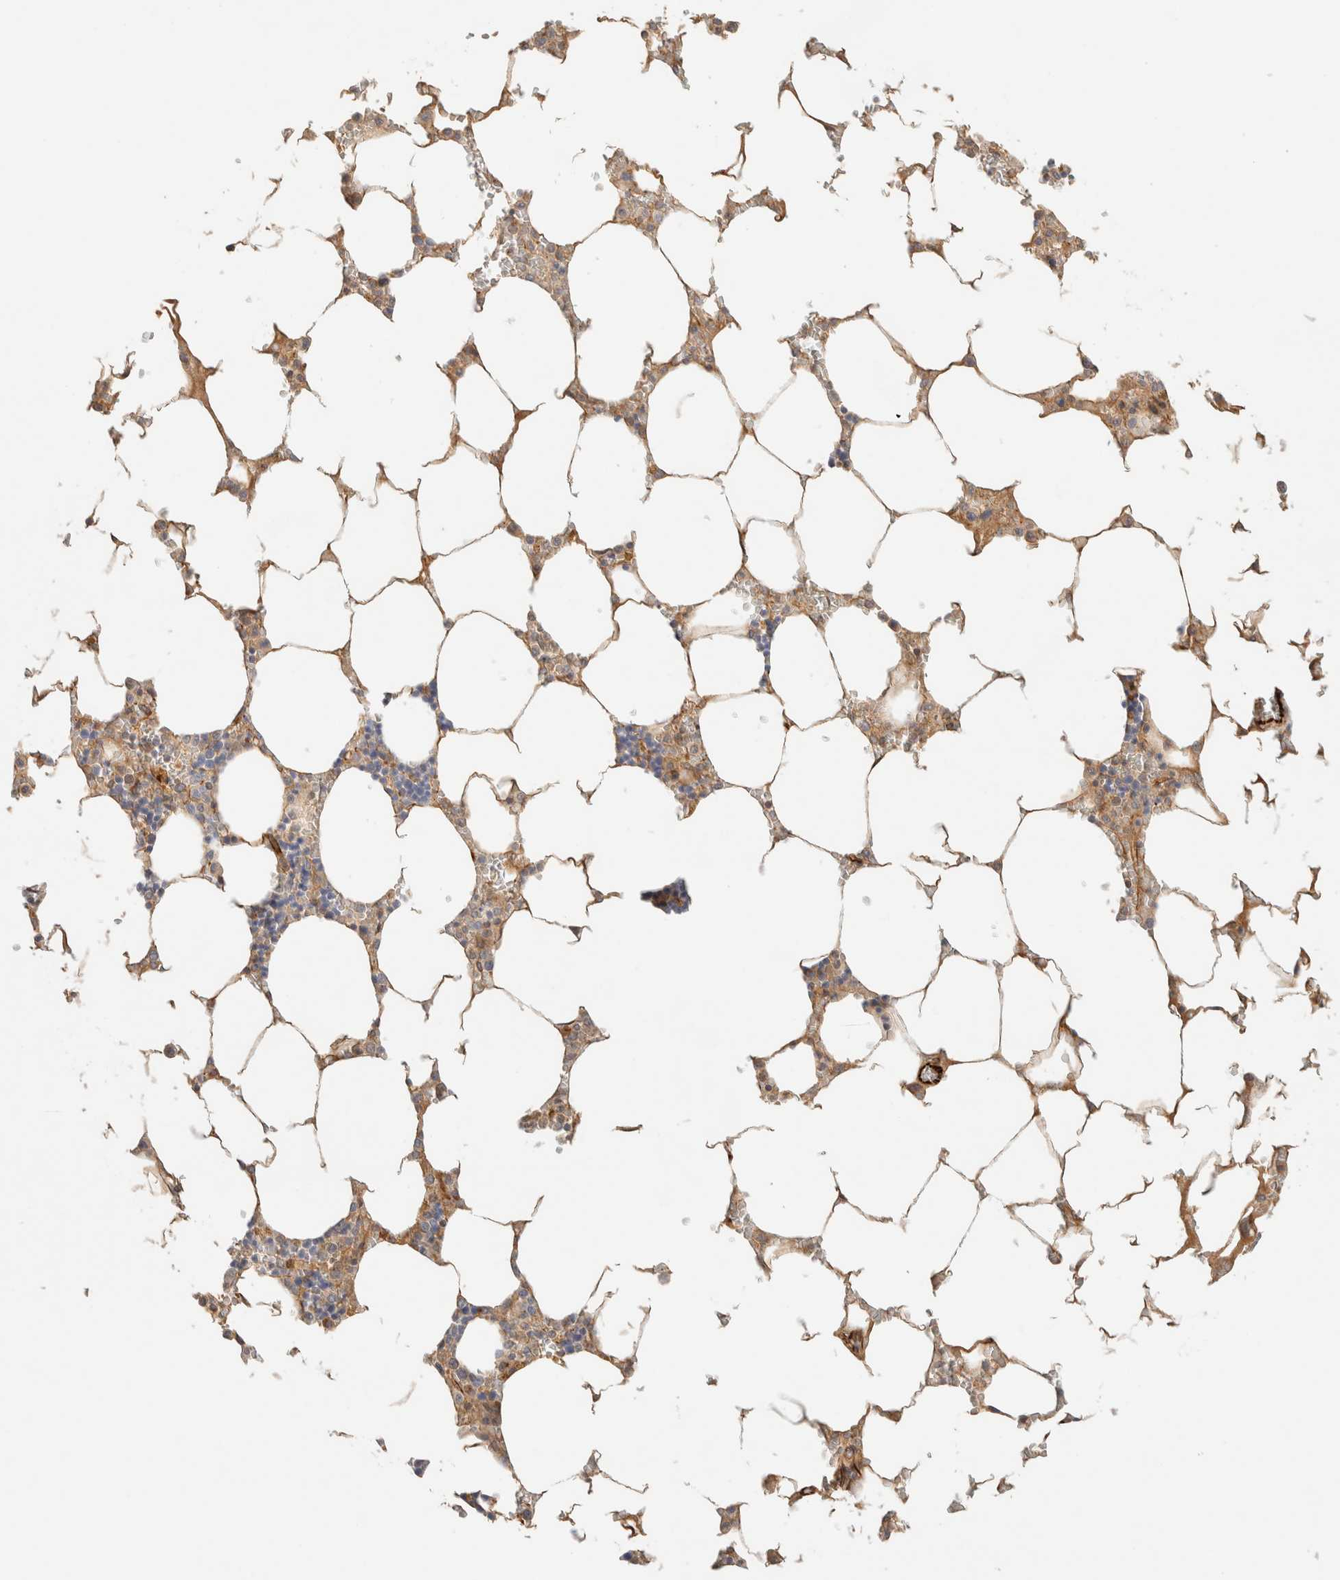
{"staining": {"intensity": "weak", "quantity": ">75%", "location": "cytoplasmic/membranous"}, "tissue": "bone marrow", "cell_type": "Hematopoietic cells", "image_type": "normal", "snomed": [{"axis": "morphology", "description": "Normal tissue, NOS"}, {"axis": "topography", "description": "Bone marrow"}], "caption": "DAB immunohistochemical staining of normal human bone marrow exhibits weak cytoplasmic/membranous protein expression in about >75% of hematopoietic cells. The staining was performed using DAB (3,3'-diaminobenzidine), with brown indicating positive protein expression. Nuclei are stained blue with hematoxylin.", "gene": "FAT1", "patient": {"sex": "male", "age": 70}}